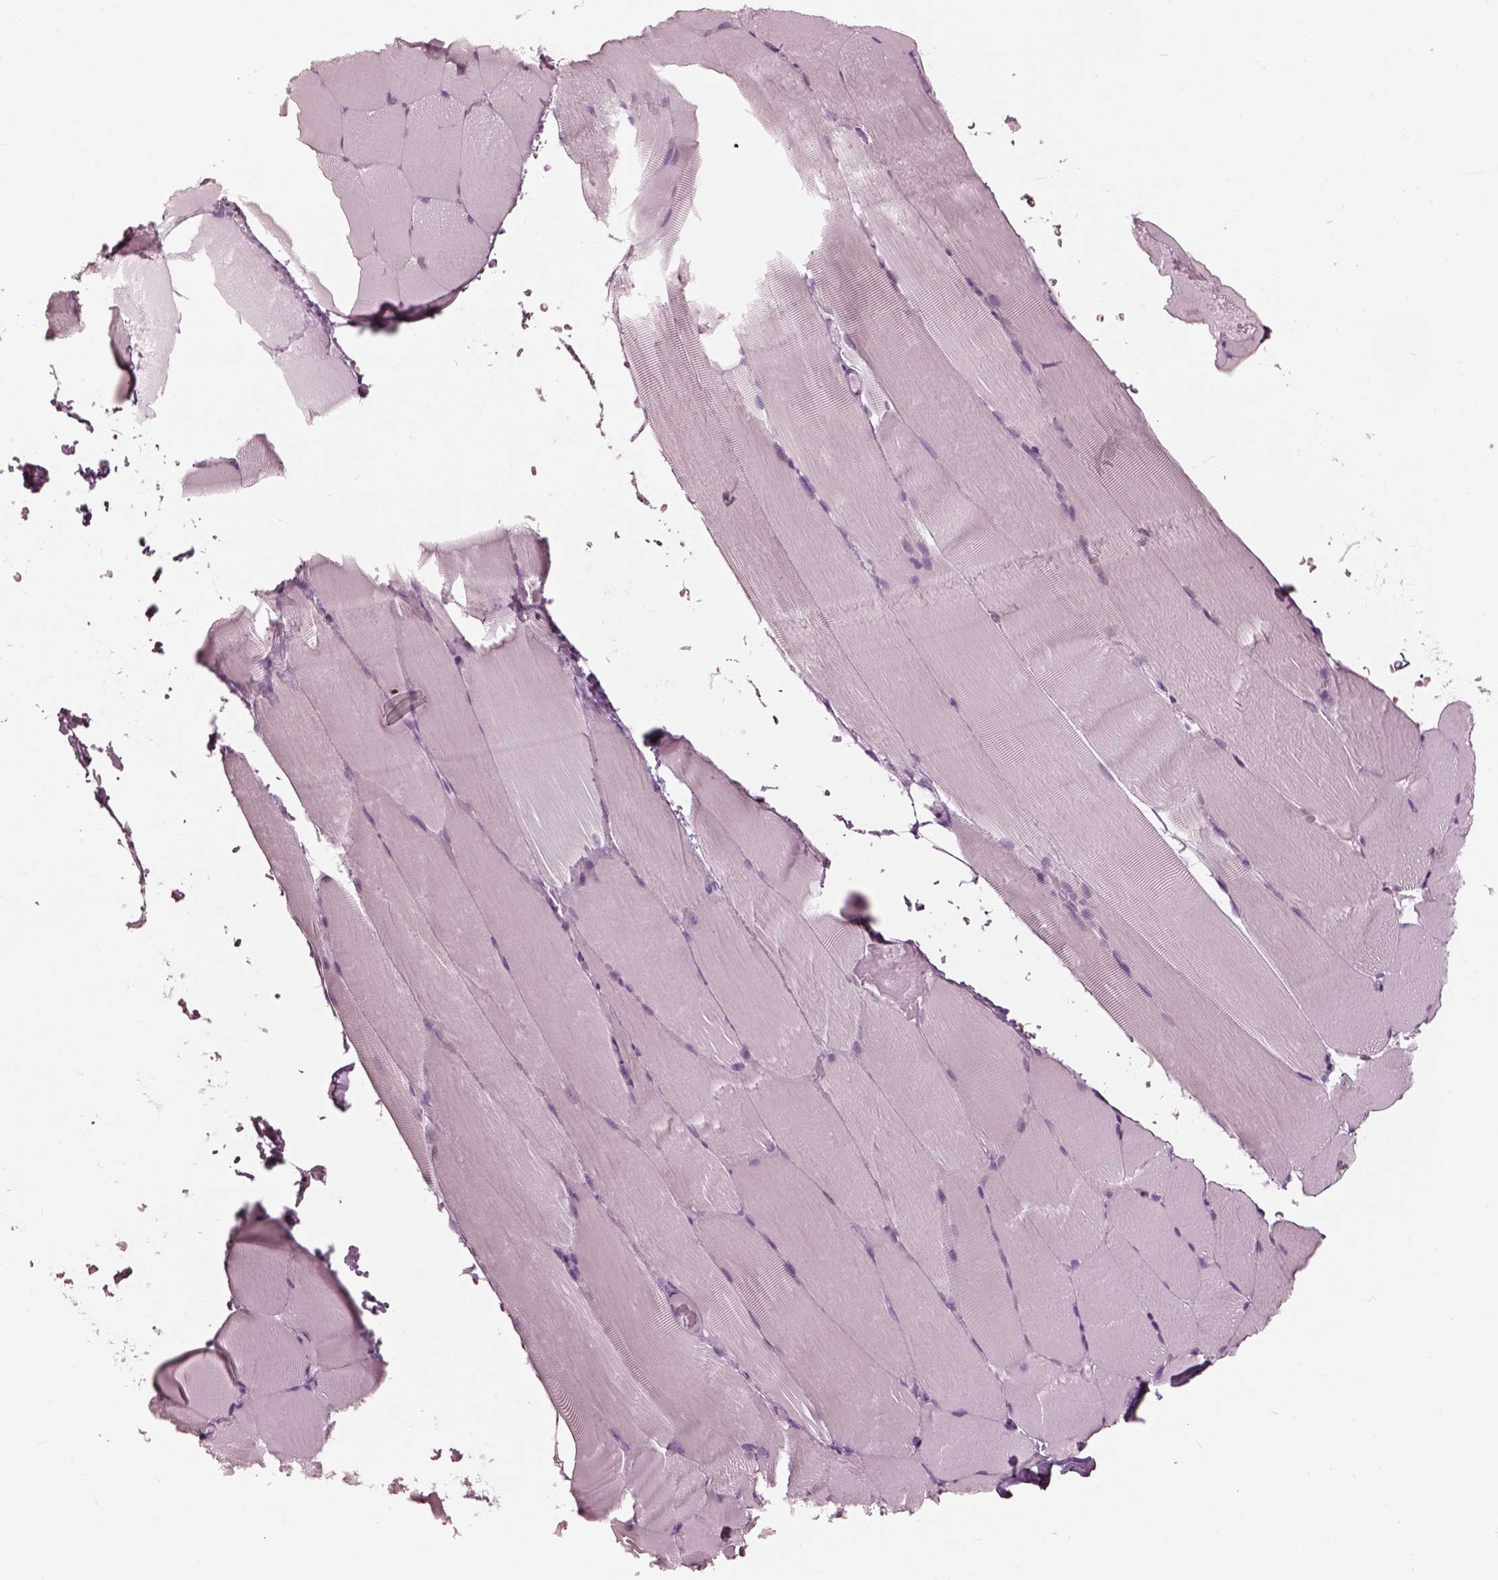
{"staining": {"intensity": "negative", "quantity": "none", "location": "none"}, "tissue": "skeletal muscle", "cell_type": "Myocytes", "image_type": "normal", "snomed": [{"axis": "morphology", "description": "Normal tissue, NOS"}, {"axis": "topography", "description": "Skeletal muscle"}], "caption": "This is an immunohistochemistry (IHC) photomicrograph of benign human skeletal muscle. There is no positivity in myocytes.", "gene": "KRTAP24", "patient": {"sex": "female", "age": 37}}